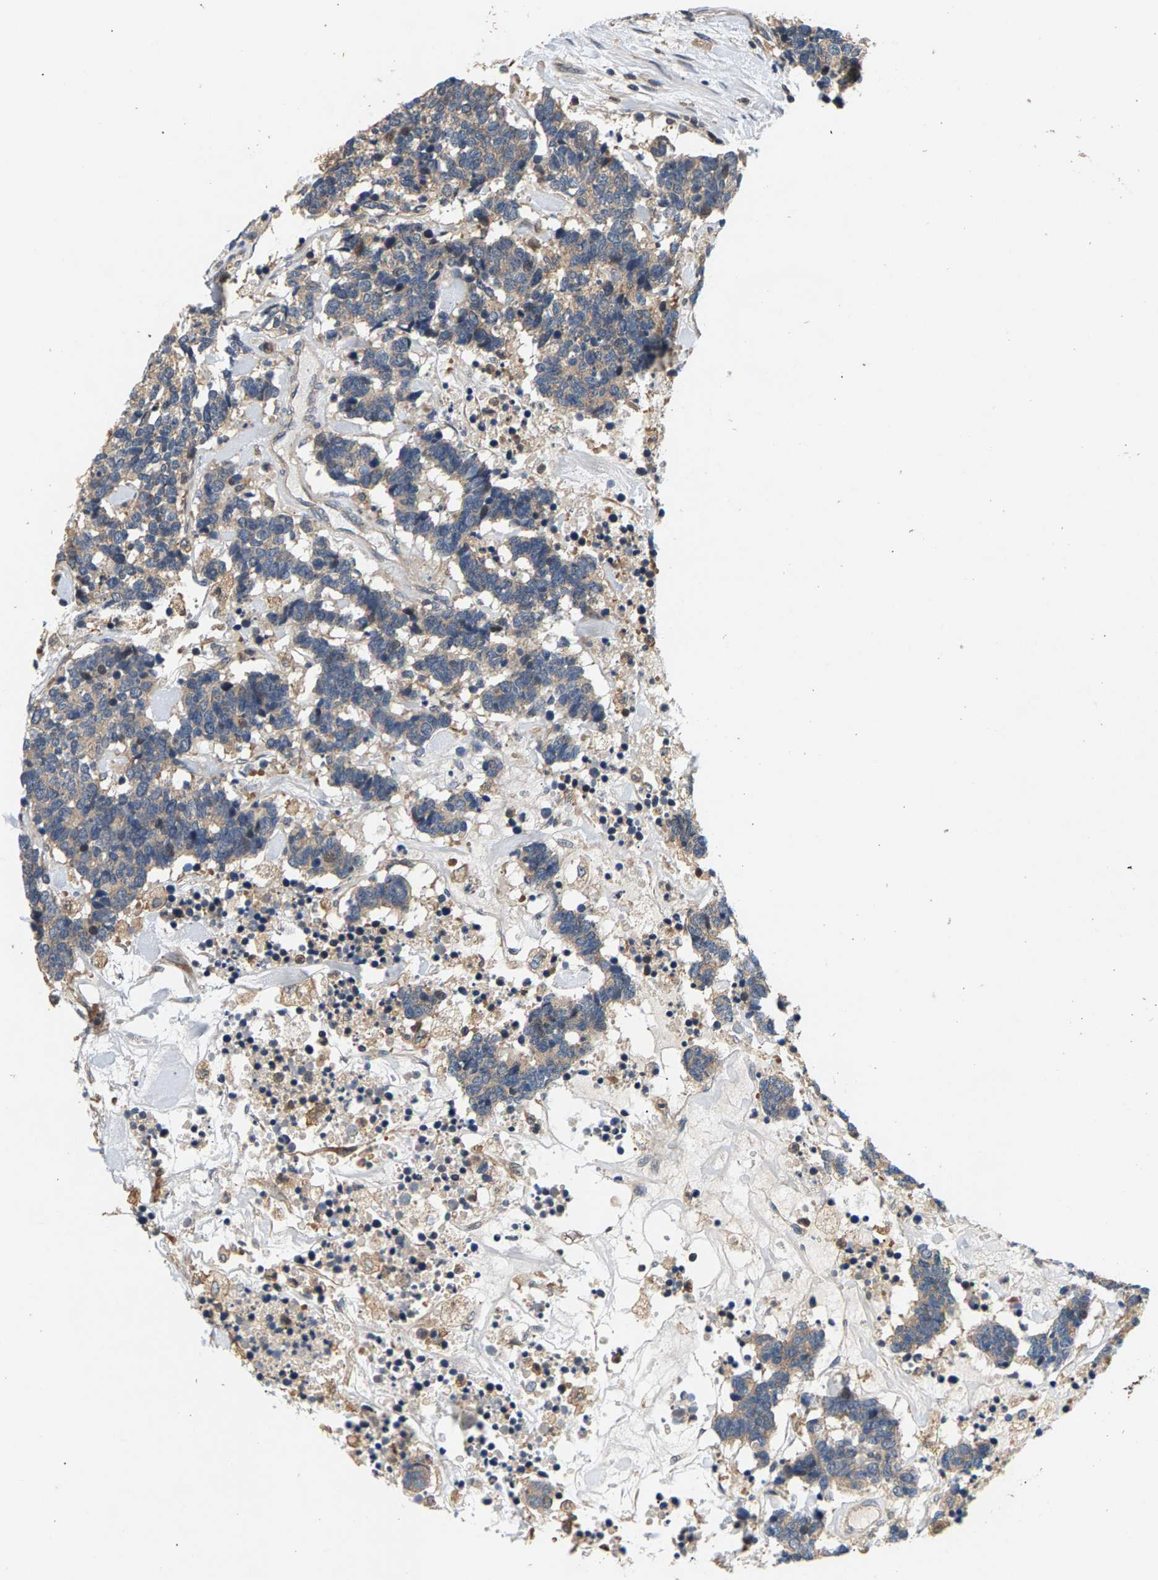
{"staining": {"intensity": "weak", "quantity": "<25%", "location": "cytoplasmic/membranous"}, "tissue": "carcinoid", "cell_type": "Tumor cells", "image_type": "cancer", "snomed": [{"axis": "morphology", "description": "Carcinoma, NOS"}, {"axis": "morphology", "description": "Carcinoid, malignant, NOS"}, {"axis": "topography", "description": "Urinary bladder"}], "caption": "Protein analysis of malignant carcinoid displays no significant positivity in tumor cells.", "gene": "FAM78A", "patient": {"sex": "male", "age": 57}}